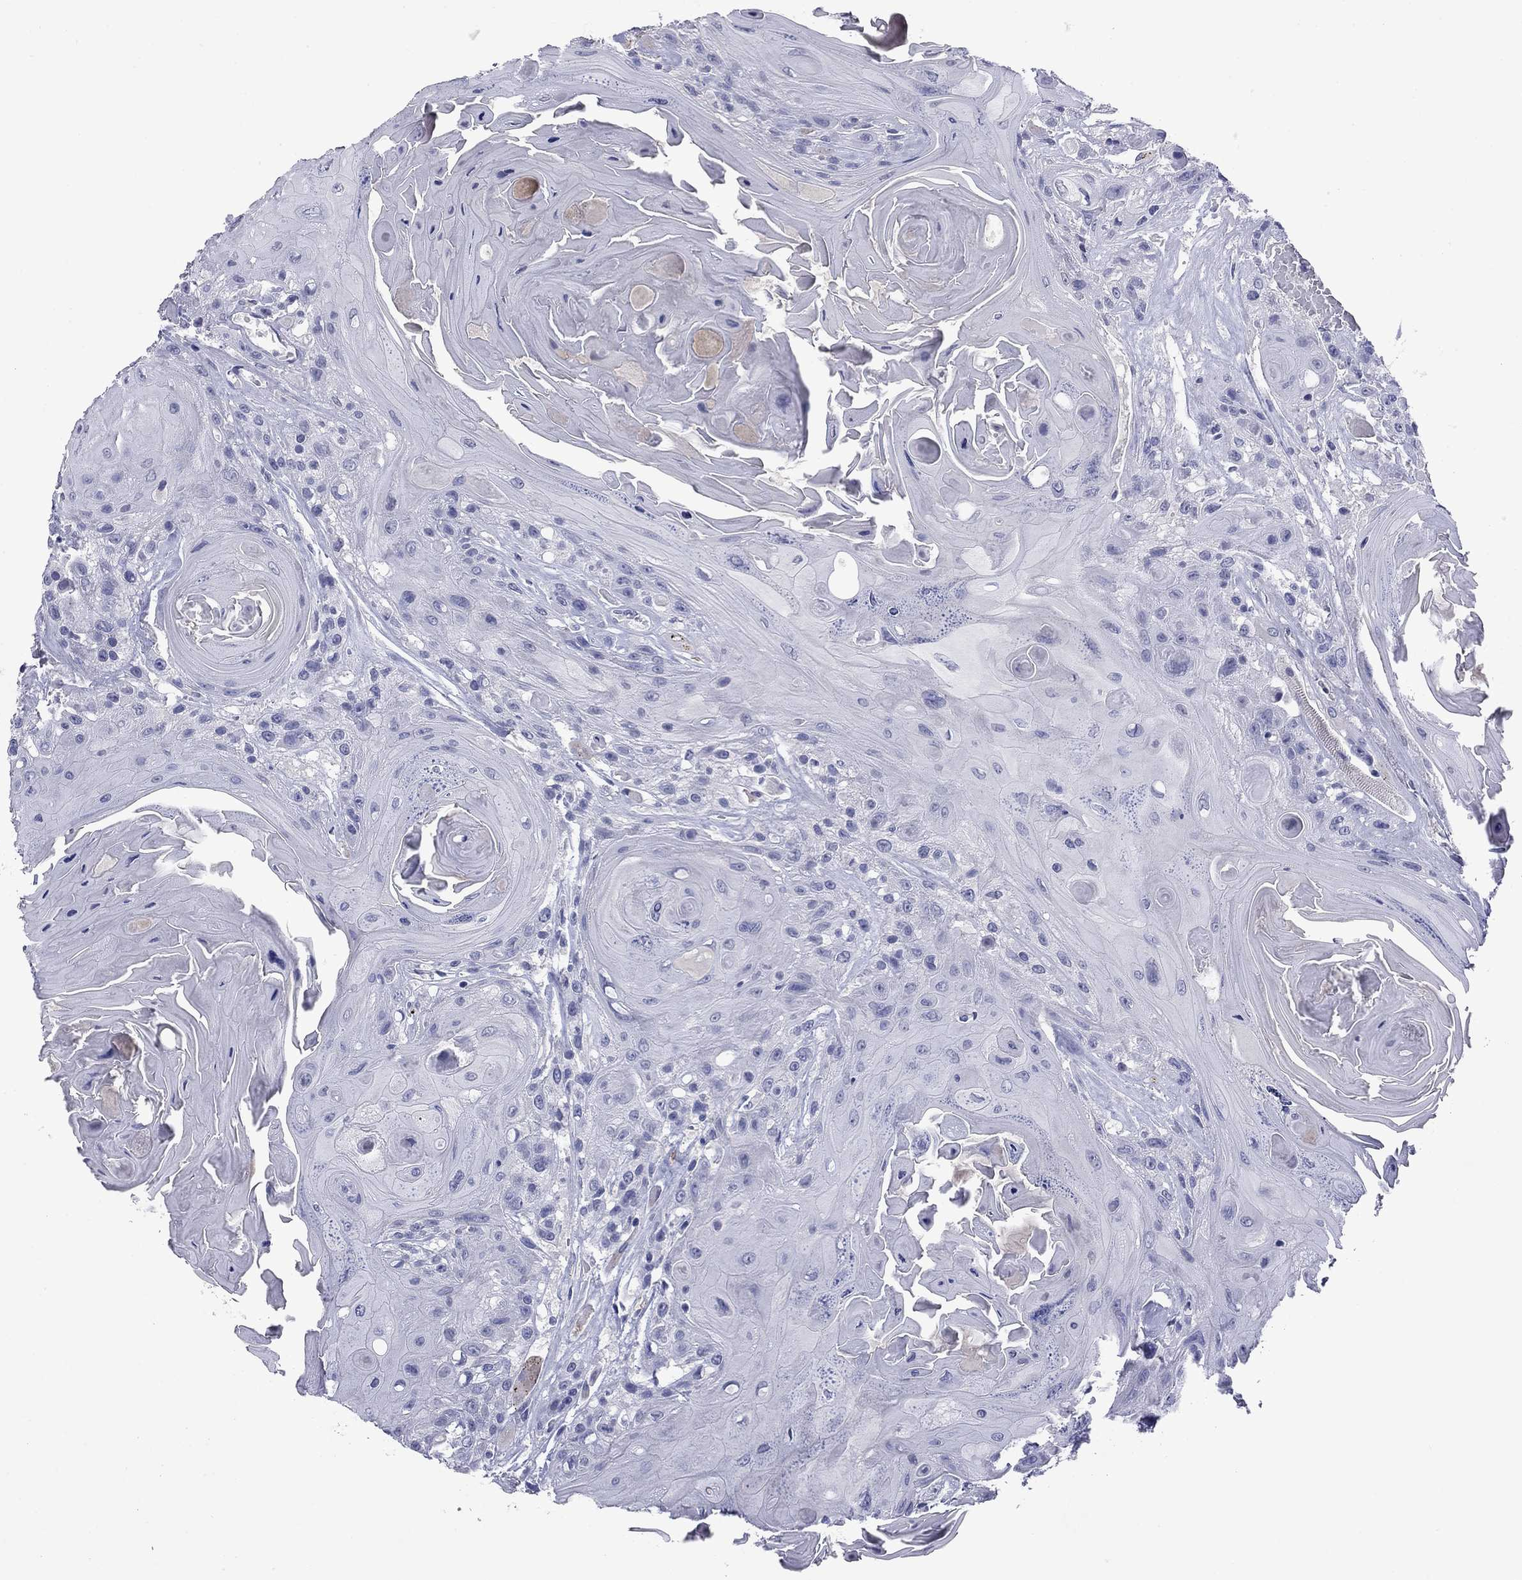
{"staining": {"intensity": "negative", "quantity": "none", "location": "none"}, "tissue": "head and neck cancer", "cell_type": "Tumor cells", "image_type": "cancer", "snomed": [{"axis": "morphology", "description": "Squamous cell carcinoma, NOS"}, {"axis": "topography", "description": "Head-Neck"}], "caption": "Immunohistochemistry (IHC) micrograph of human head and neck squamous cell carcinoma stained for a protein (brown), which displays no expression in tumor cells.", "gene": "CFAP119", "patient": {"sex": "female", "age": 59}}